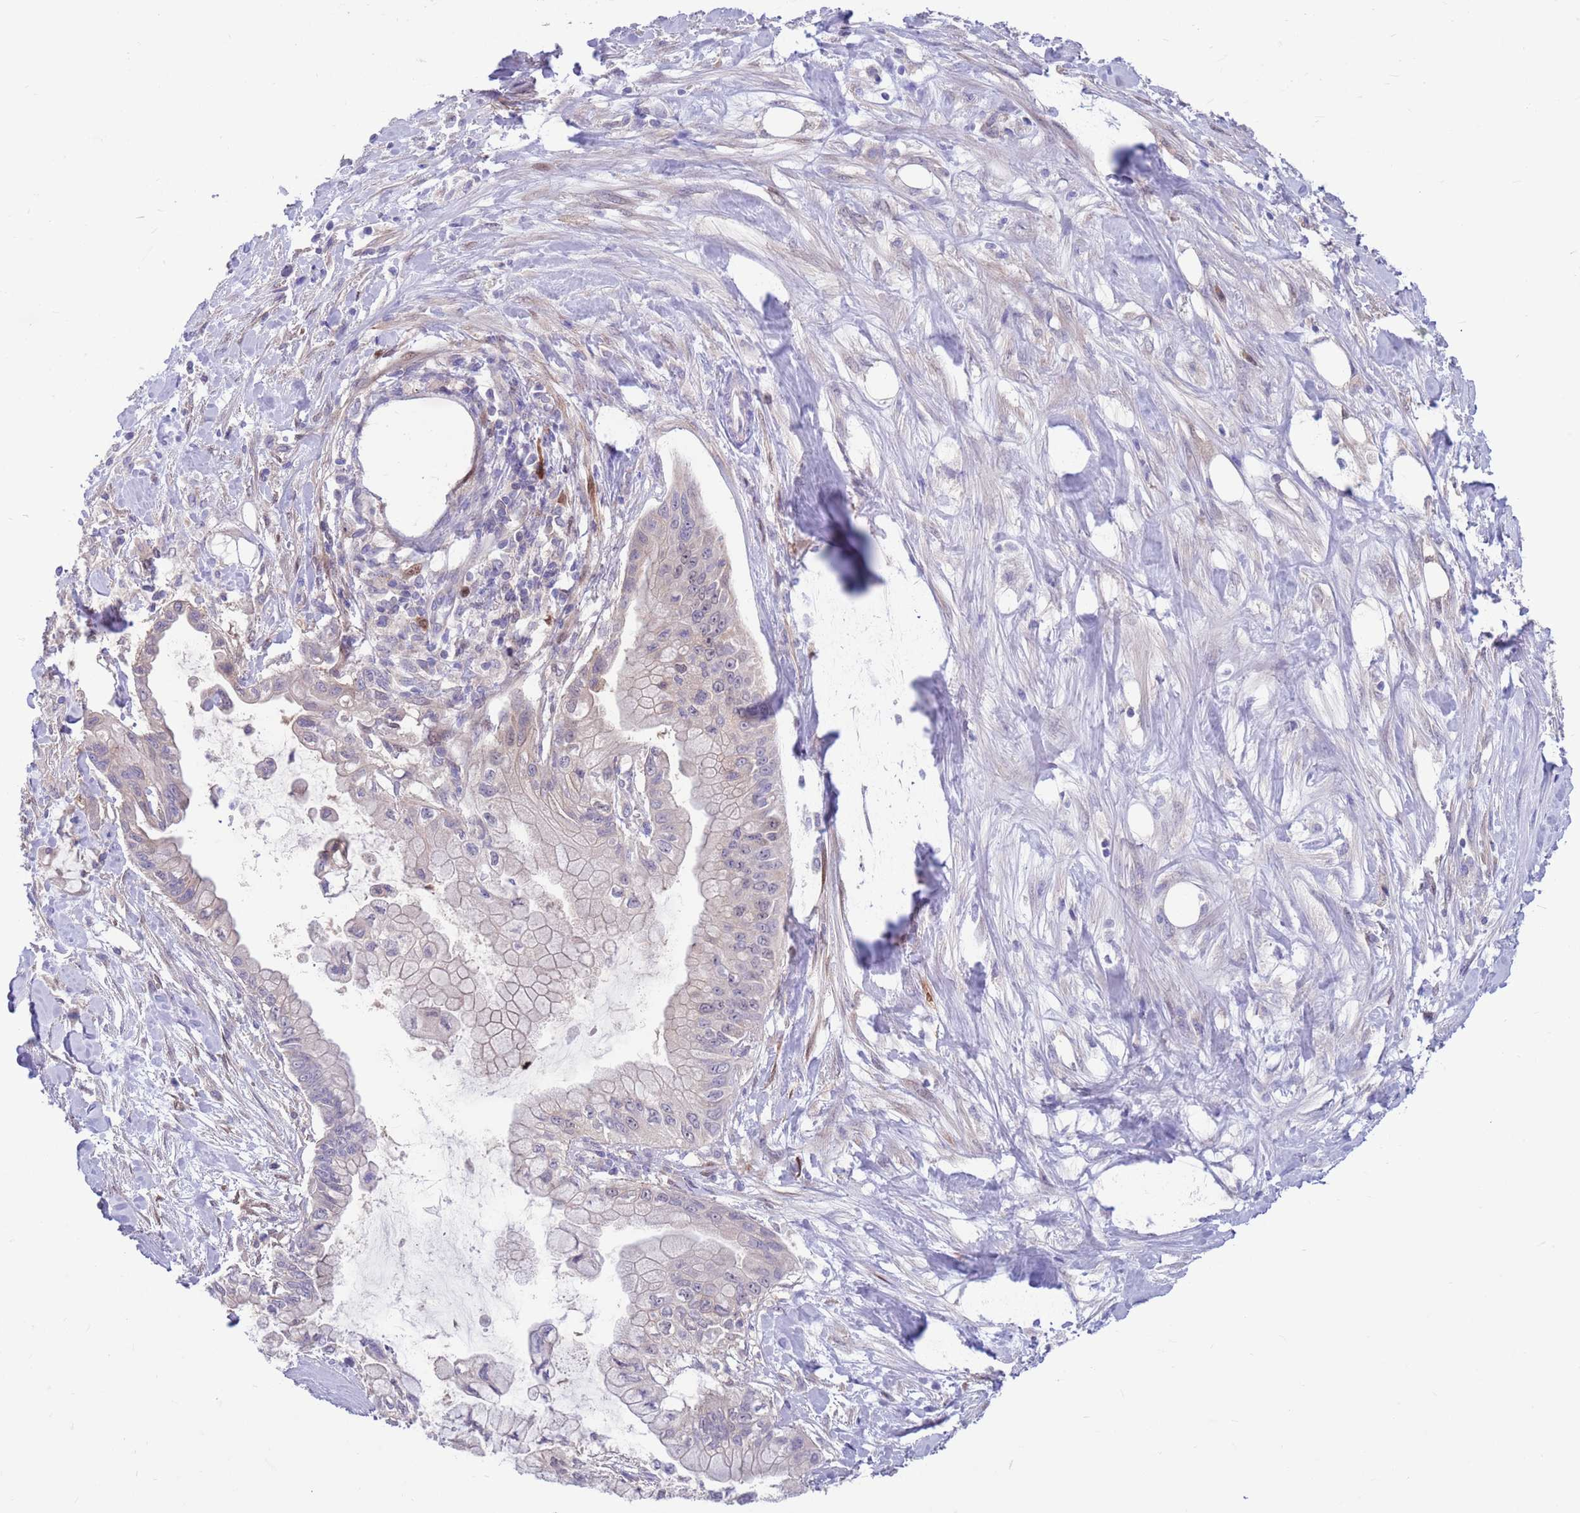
{"staining": {"intensity": "moderate", "quantity": "<25%", "location": "cytoplasmic/membranous,nuclear"}, "tissue": "pancreatic cancer", "cell_type": "Tumor cells", "image_type": "cancer", "snomed": [{"axis": "morphology", "description": "Adenocarcinoma, NOS"}, {"axis": "topography", "description": "Pancreas"}], "caption": "Immunohistochemistry (IHC) (DAB) staining of human adenocarcinoma (pancreatic) reveals moderate cytoplasmic/membranous and nuclear protein expression in approximately <25% of tumor cells.", "gene": "KLHL29", "patient": {"sex": "male", "age": 48}}